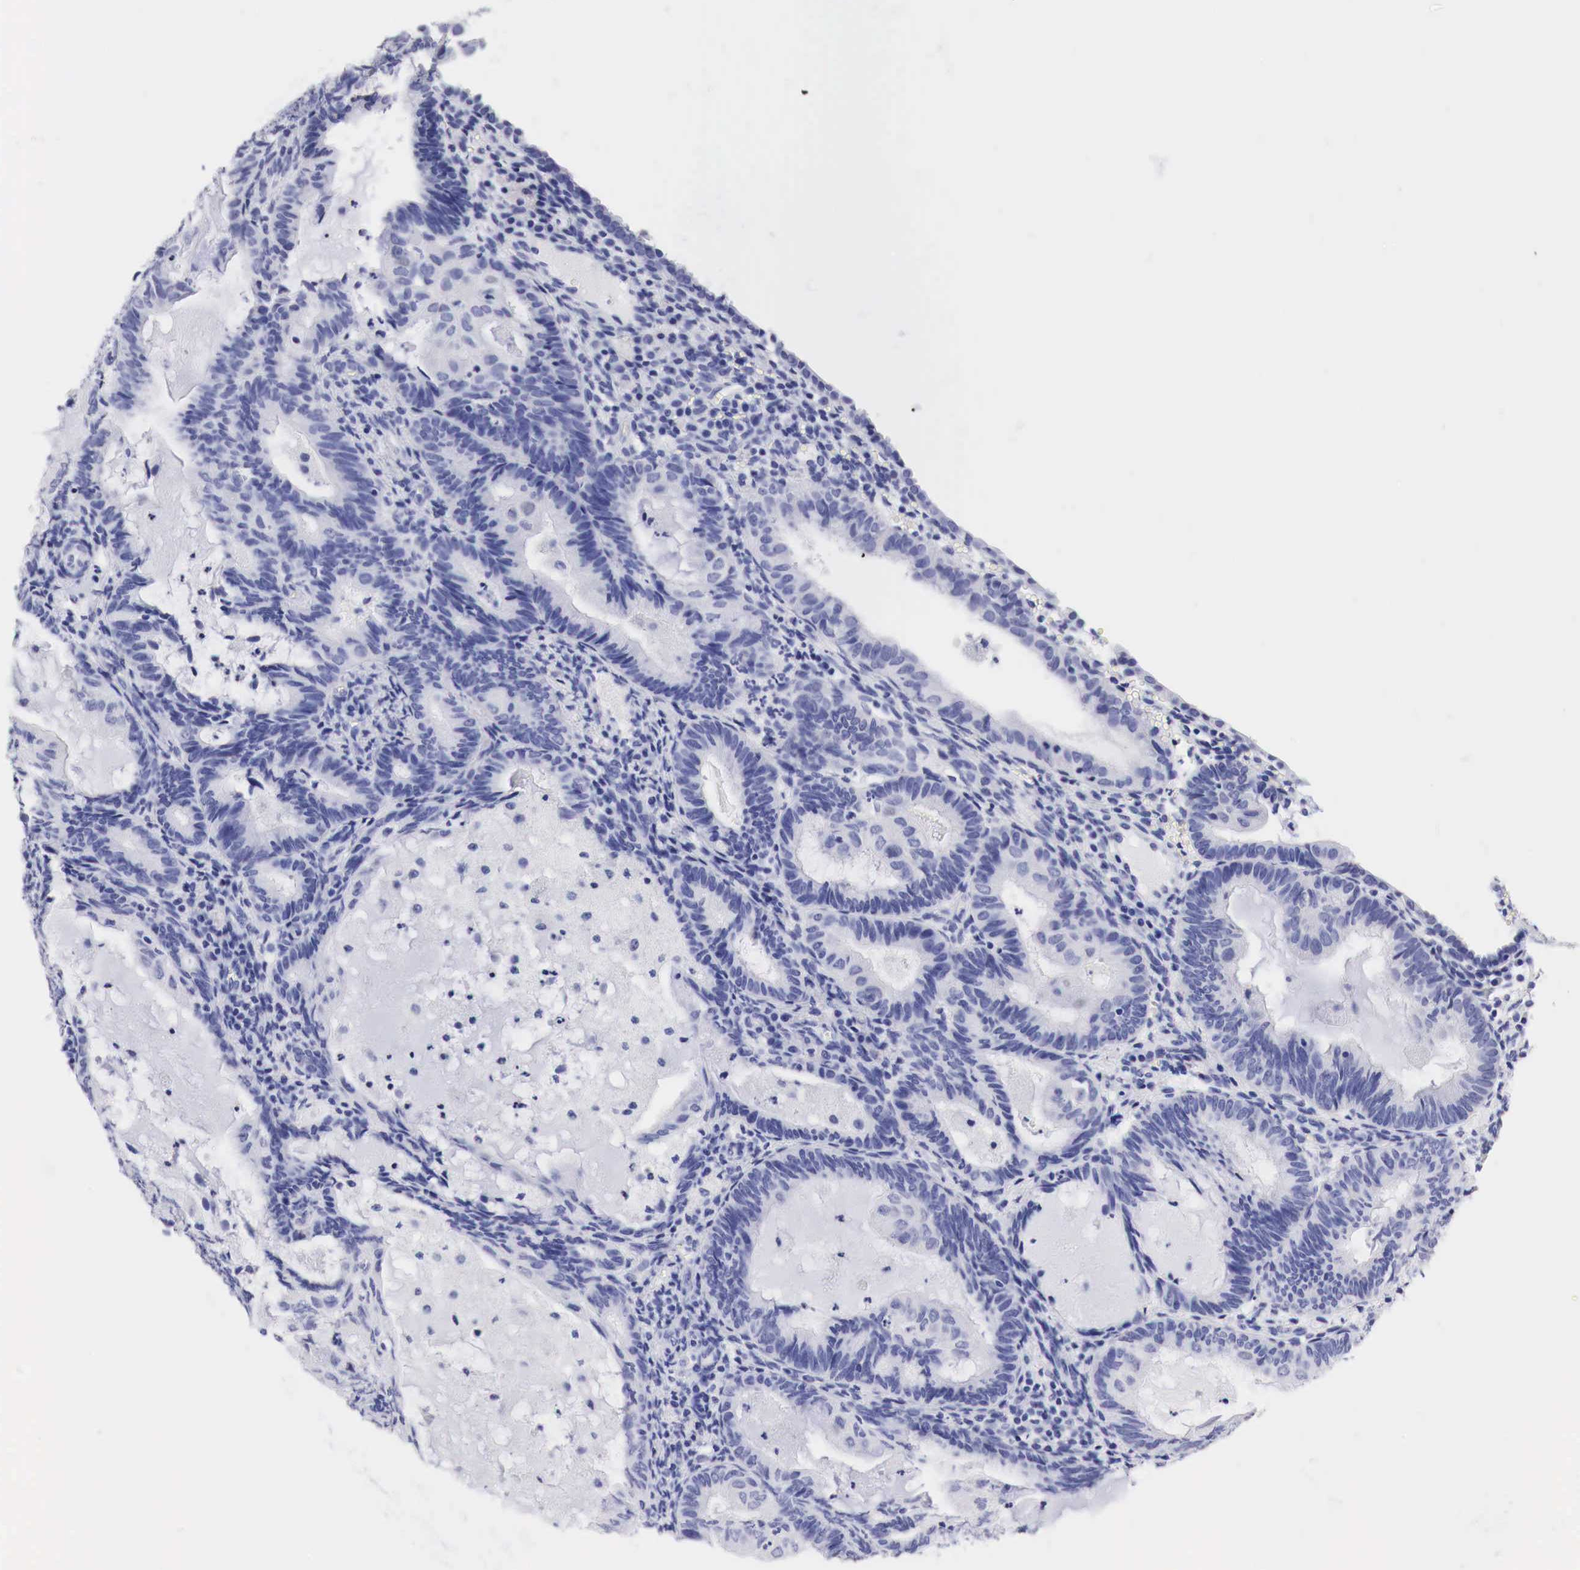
{"staining": {"intensity": "negative", "quantity": "none", "location": "none"}, "tissue": "endometrial cancer", "cell_type": "Tumor cells", "image_type": "cancer", "snomed": [{"axis": "morphology", "description": "Adenocarcinoma, NOS"}, {"axis": "topography", "description": "Endometrium"}], "caption": "Immunohistochemical staining of human adenocarcinoma (endometrial) exhibits no significant positivity in tumor cells.", "gene": "TYR", "patient": {"sex": "female", "age": 63}}